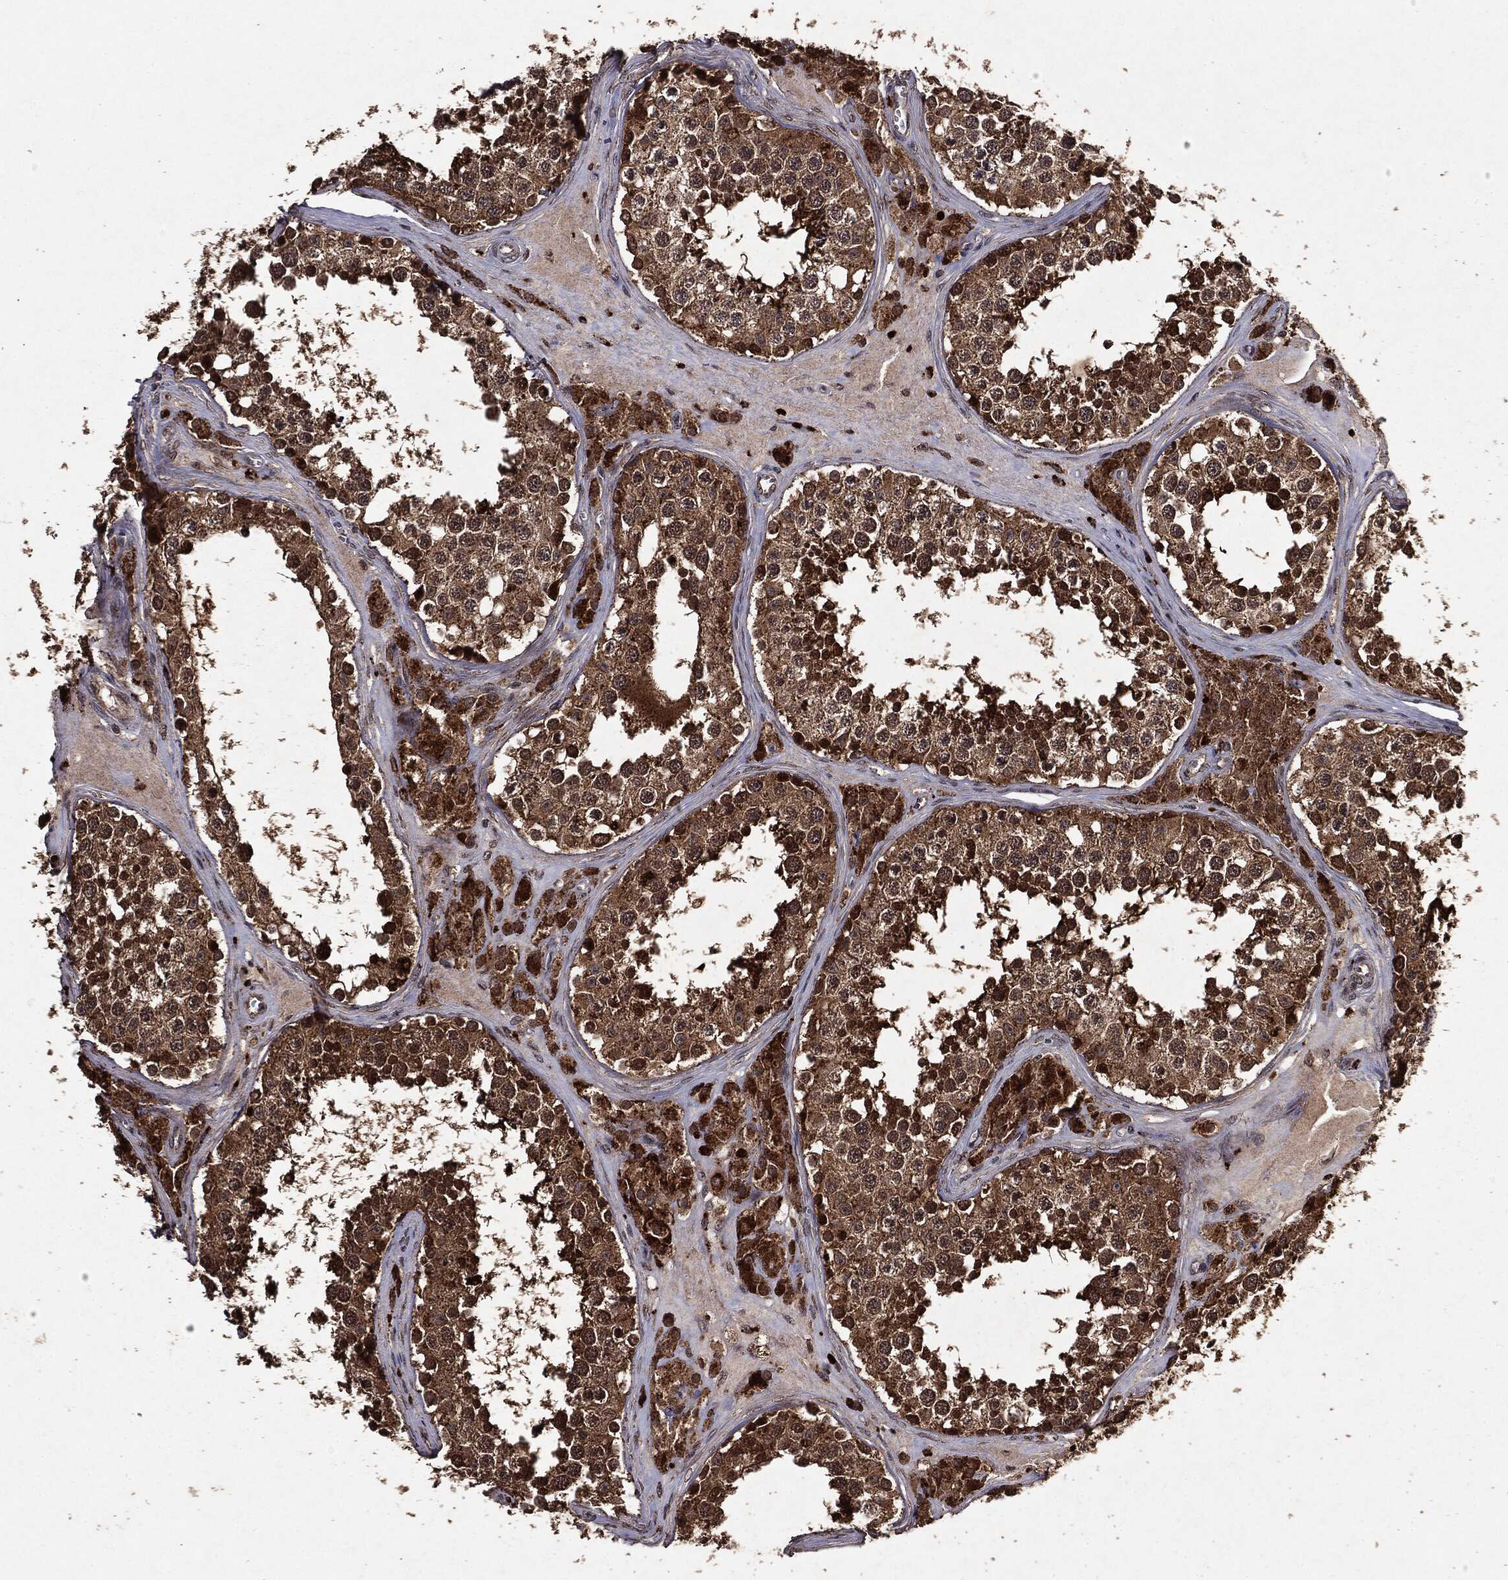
{"staining": {"intensity": "strong", "quantity": "25%-75%", "location": "cytoplasmic/membranous,nuclear"}, "tissue": "testis", "cell_type": "Cells in seminiferous ducts", "image_type": "normal", "snomed": [{"axis": "morphology", "description": "Normal tissue, NOS"}, {"axis": "topography", "description": "Testis"}], "caption": "IHC (DAB) staining of unremarkable human testis displays strong cytoplasmic/membranous,nuclear protein positivity in about 25%-75% of cells in seminiferous ducts.", "gene": "MTOR", "patient": {"sex": "male", "age": 31}}